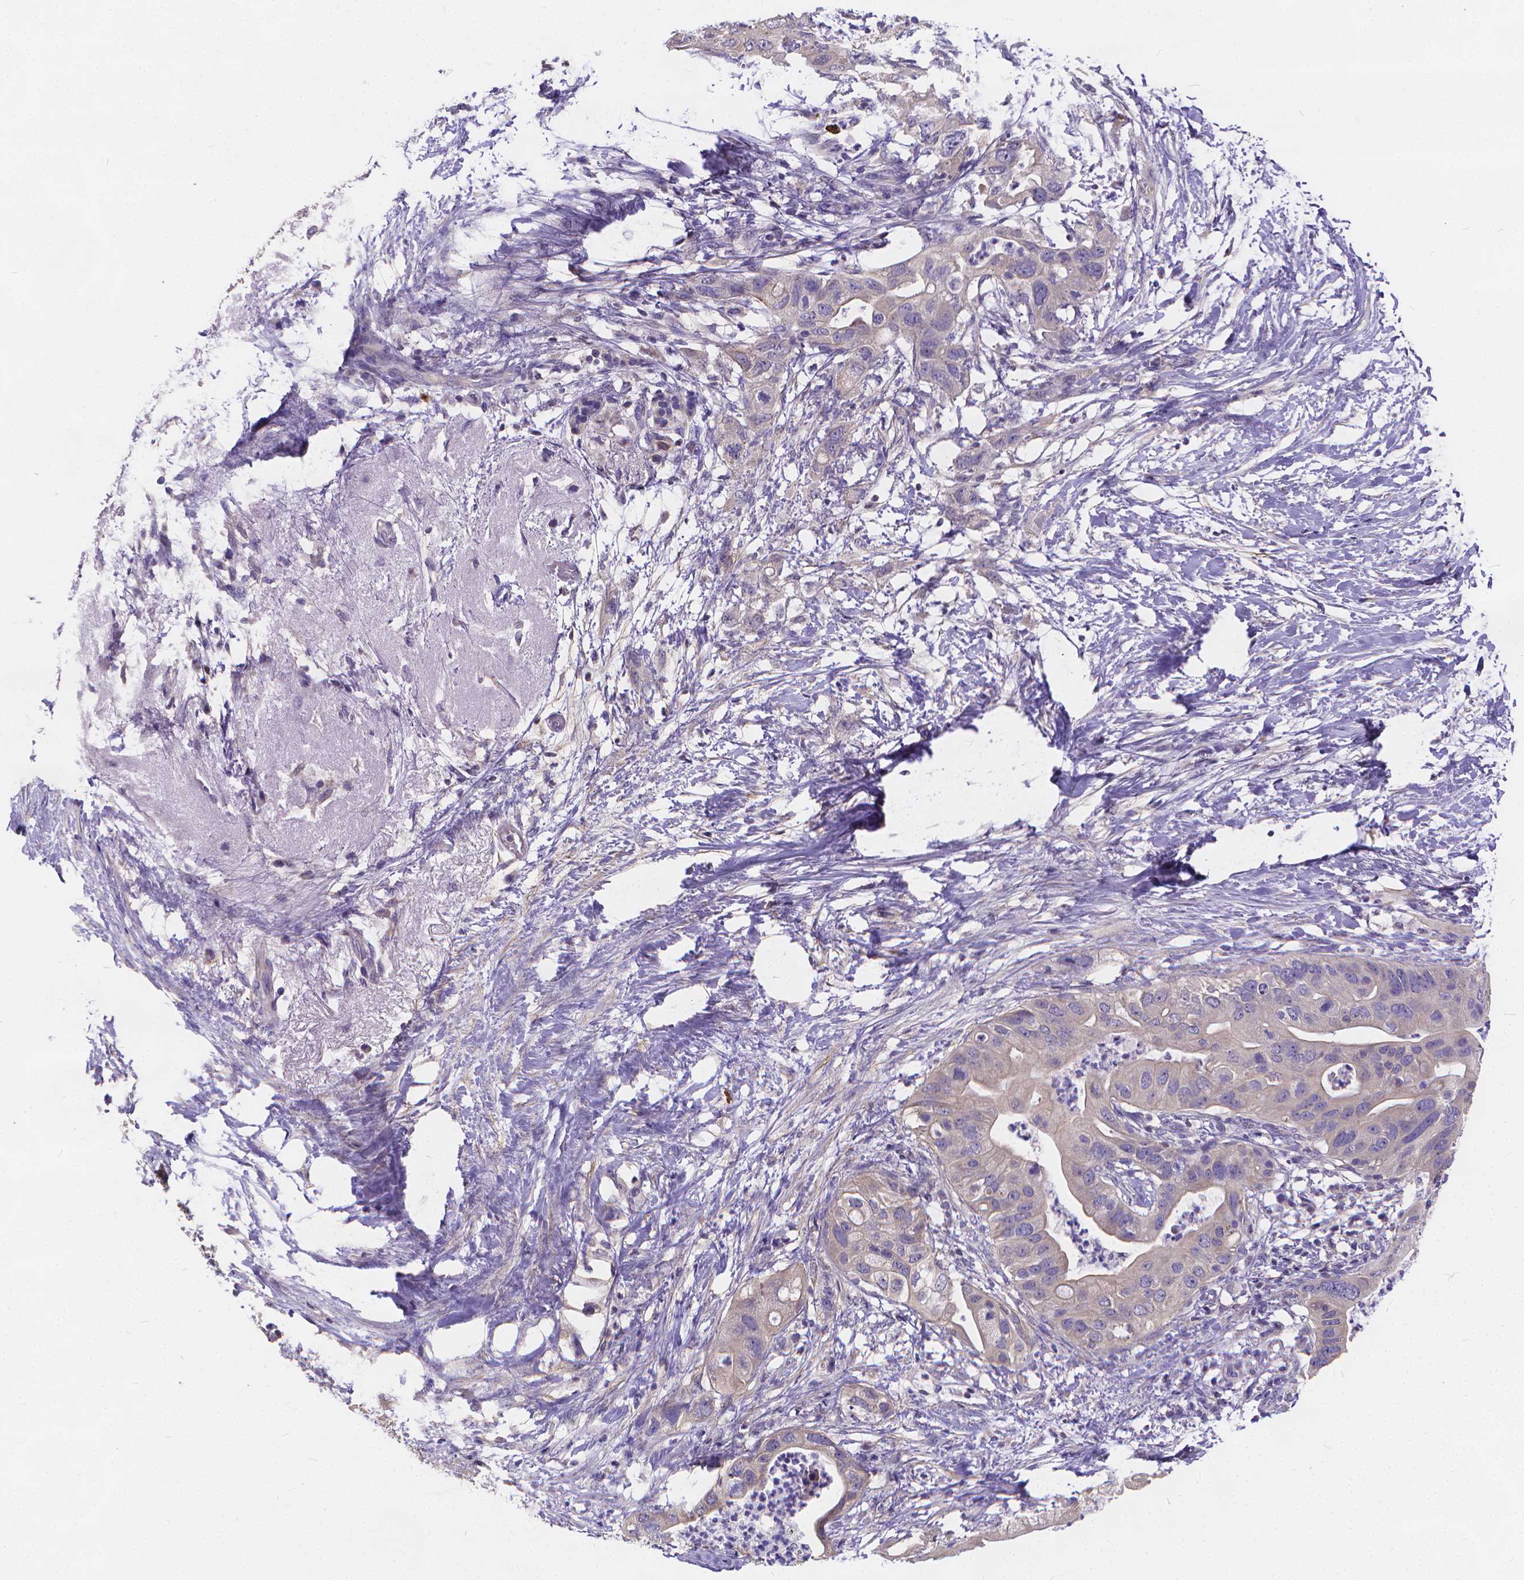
{"staining": {"intensity": "negative", "quantity": "none", "location": "none"}, "tissue": "pancreatic cancer", "cell_type": "Tumor cells", "image_type": "cancer", "snomed": [{"axis": "morphology", "description": "Adenocarcinoma, NOS"}, {"axis": "topography", "description": "Pancreas"}], "caption": "IHC of pancreatic adenocarcinoma shows no positivity in tumor cells. The staining was performed using DAB (3,3'-diaminobenzidine) to visualize the protein expression in brown, while the nuclei were stained in blue with hematoxylin (Magnification: 20x).", "gene": "GLRB", "patient": {"sex": "female", "age": 72}}